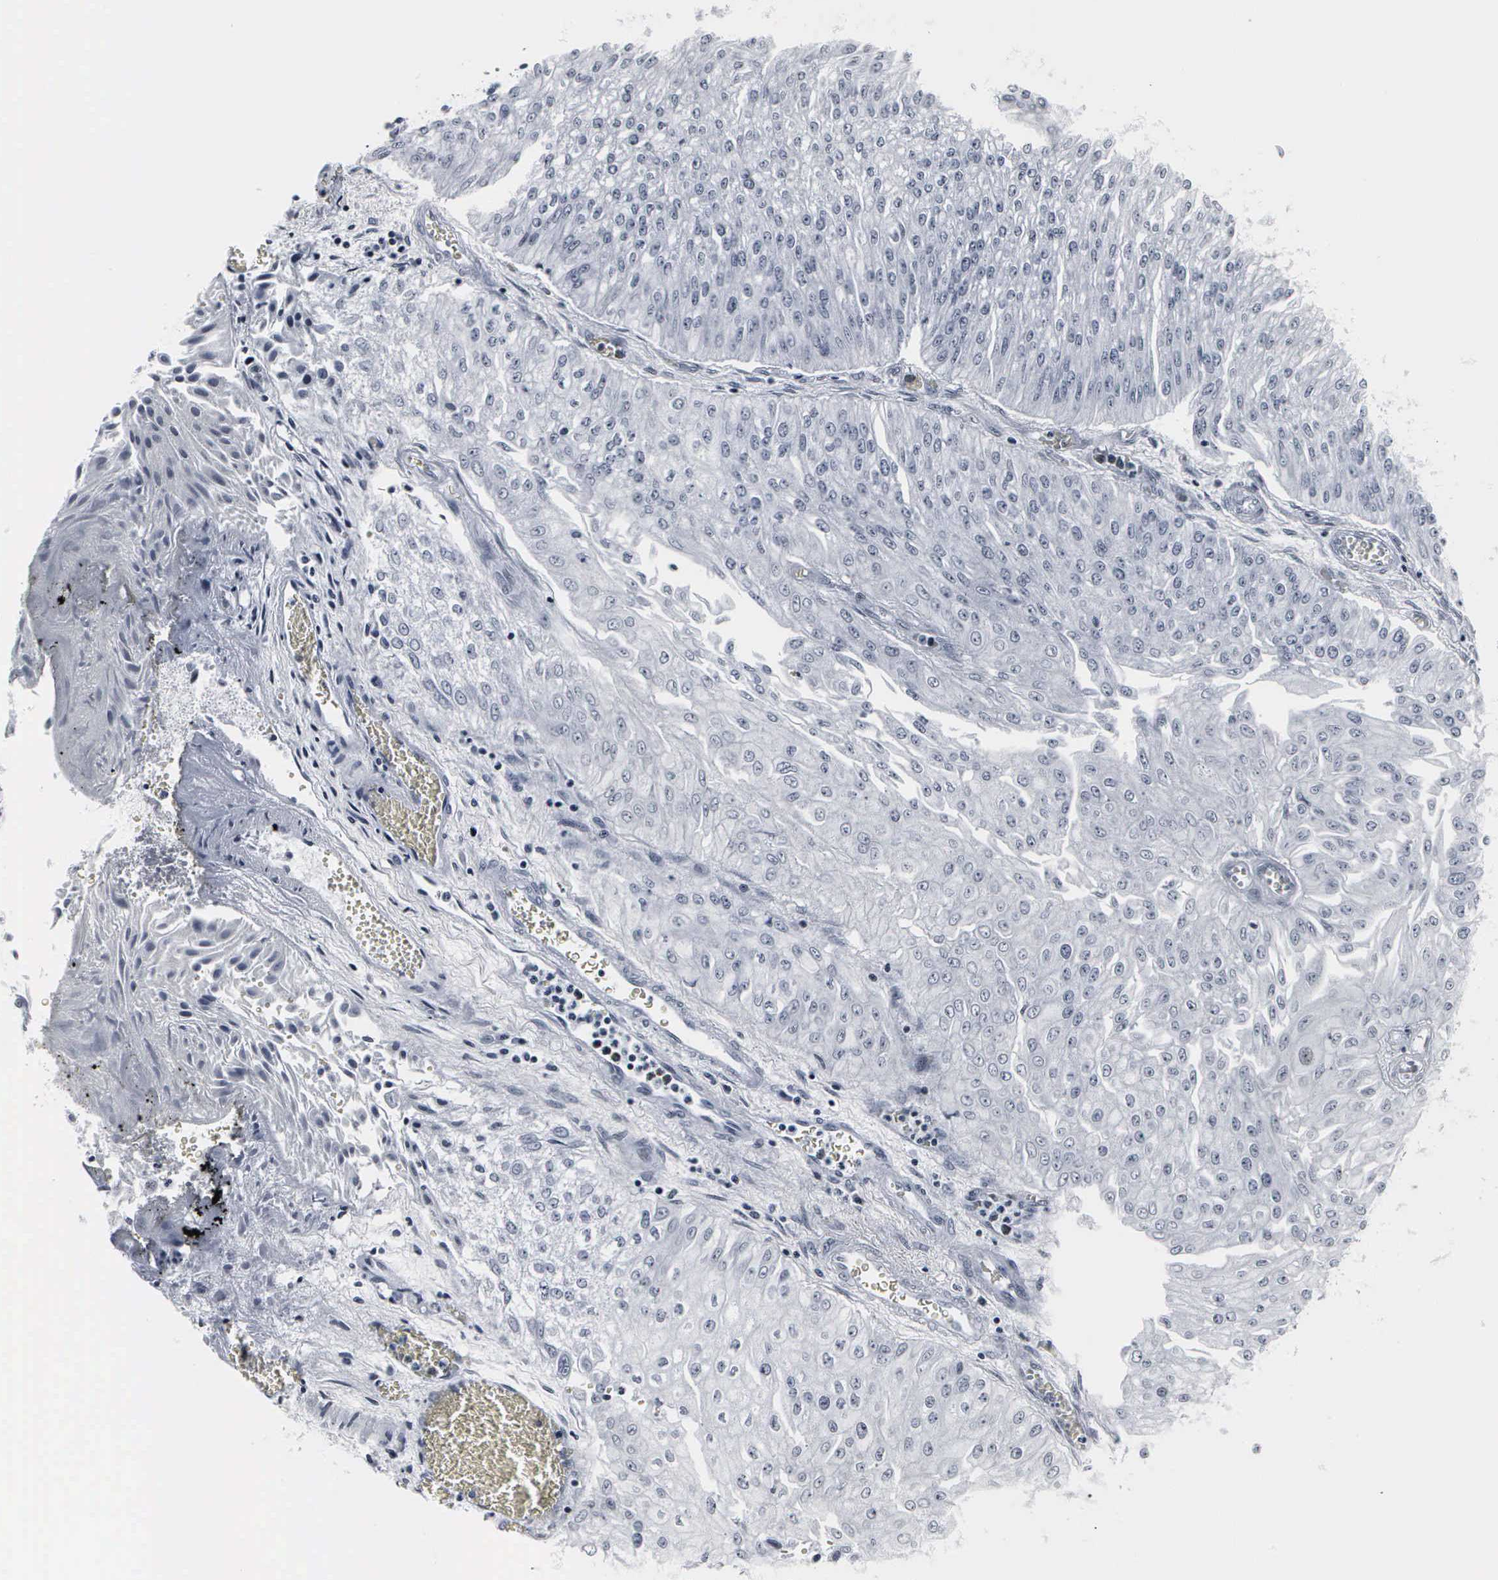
{"staining": {"intensity": "negative", "quantity": "none", "location": "none"}, "tissue": "urothelial cancer", "cell_type": "Tumor cells", "image_type": "cancer", "snomed": [{"axis": "morphology", "description": "Urothelial carcinoma, Low grade"}, {"axis": "topography", "description": "Urinary bladder"}], "caption": "The immunohistochemistry photomicrograph has no significant staining in tumor cells of urothelial cancer tissue.", "gene": "DGCR2", "patient": {"sex": "male", "age": 86}}